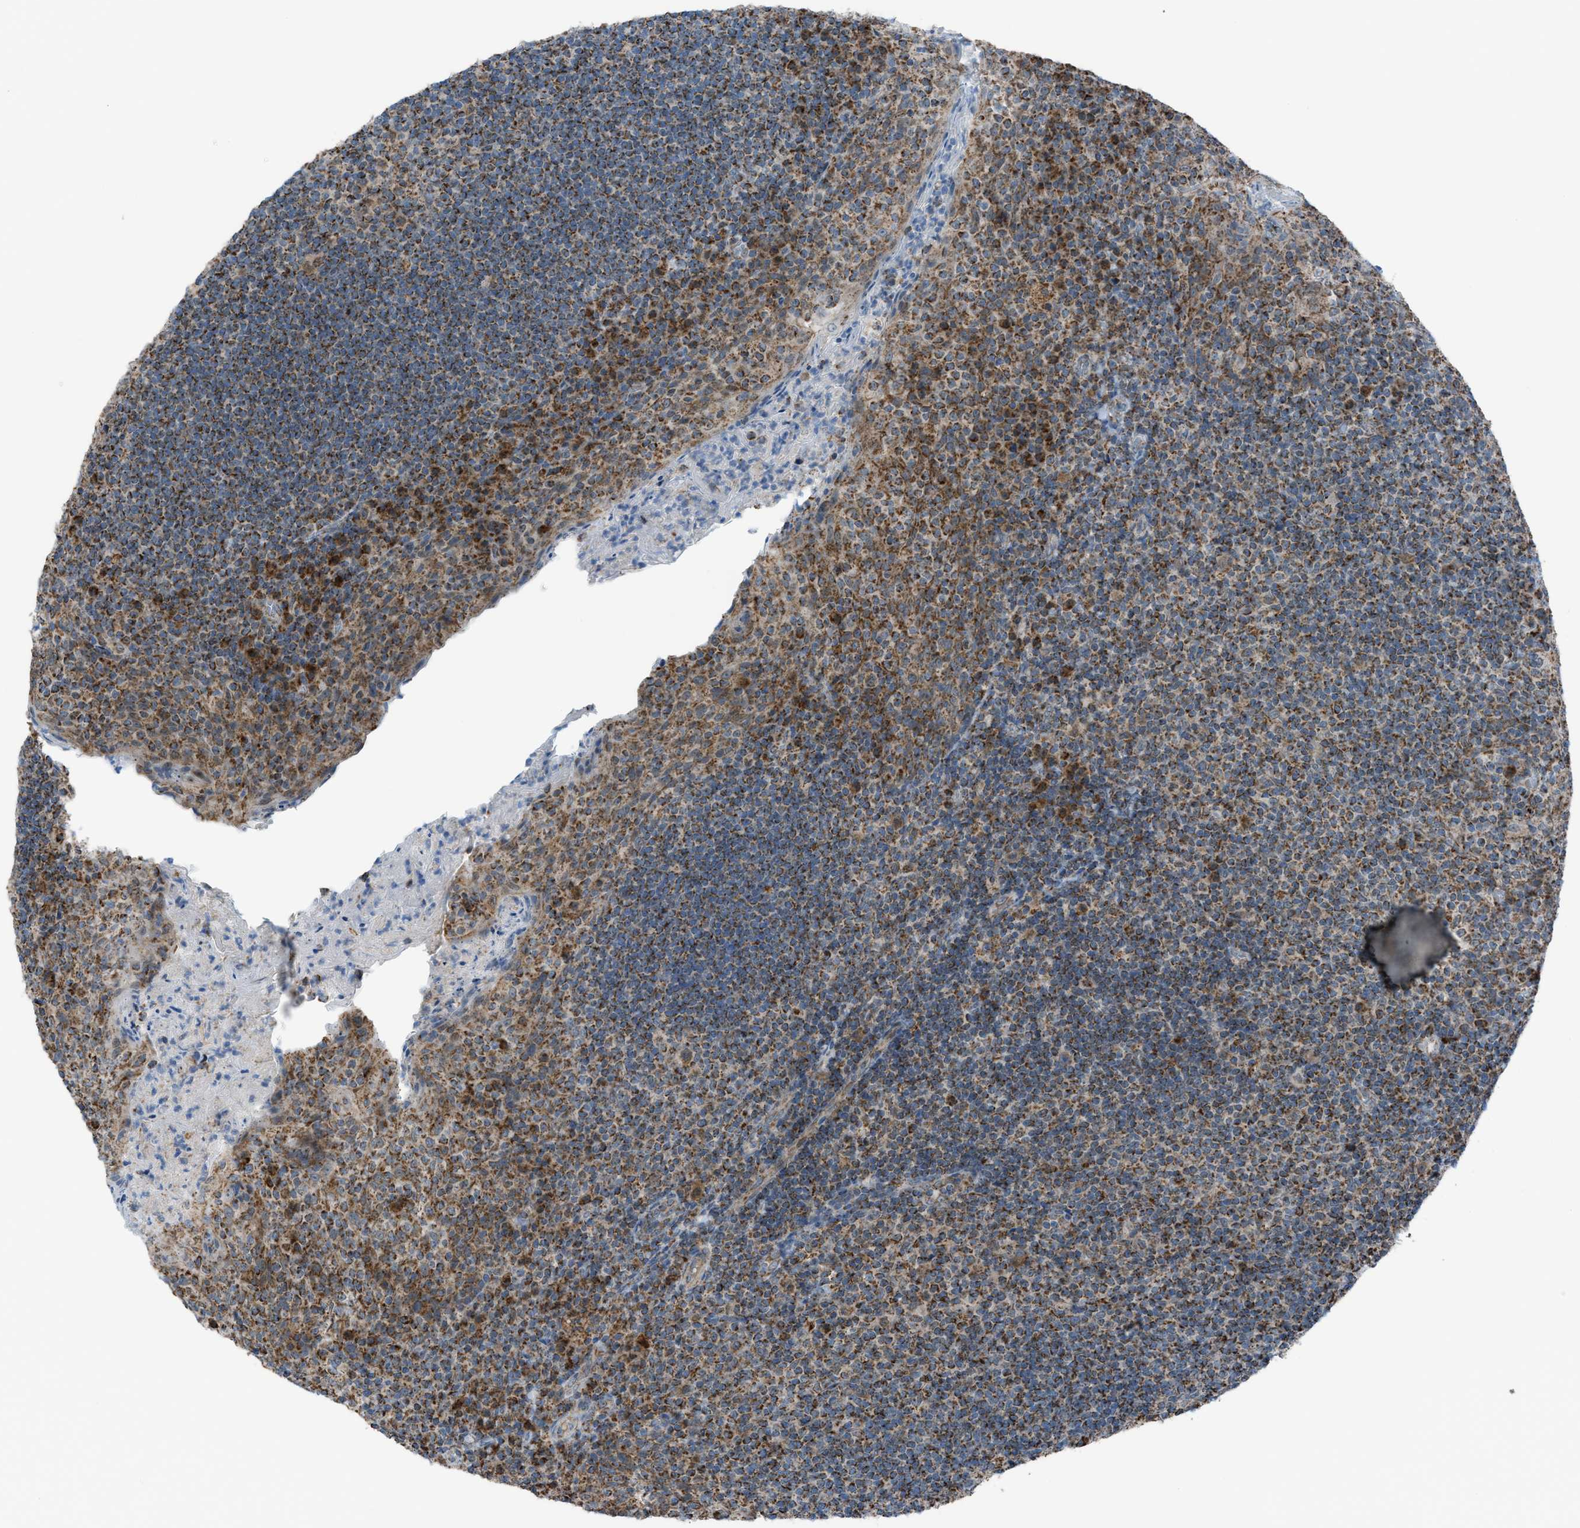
{"staining": {"intensity": "moderate", "quantity": ">75%", "location": "cytoplasmic/membranous"}, "tissue": "tonsil", "cell_type": "Germinal center cells", "image_type": "normal", "snomed": [{"axis": "morphology", "description": "Normal tissue, NOS"}, {"axis": "topography", "description": "Tonsil"}], "caption": "Immunohistochemistry of unremarkable human tonsil displays medium levels of moderate cytoplasmic/membranous expression in approximately >75% of germinal center cells.", "gene": "SRM", "patient": {"sex": "male", "age": 17}}